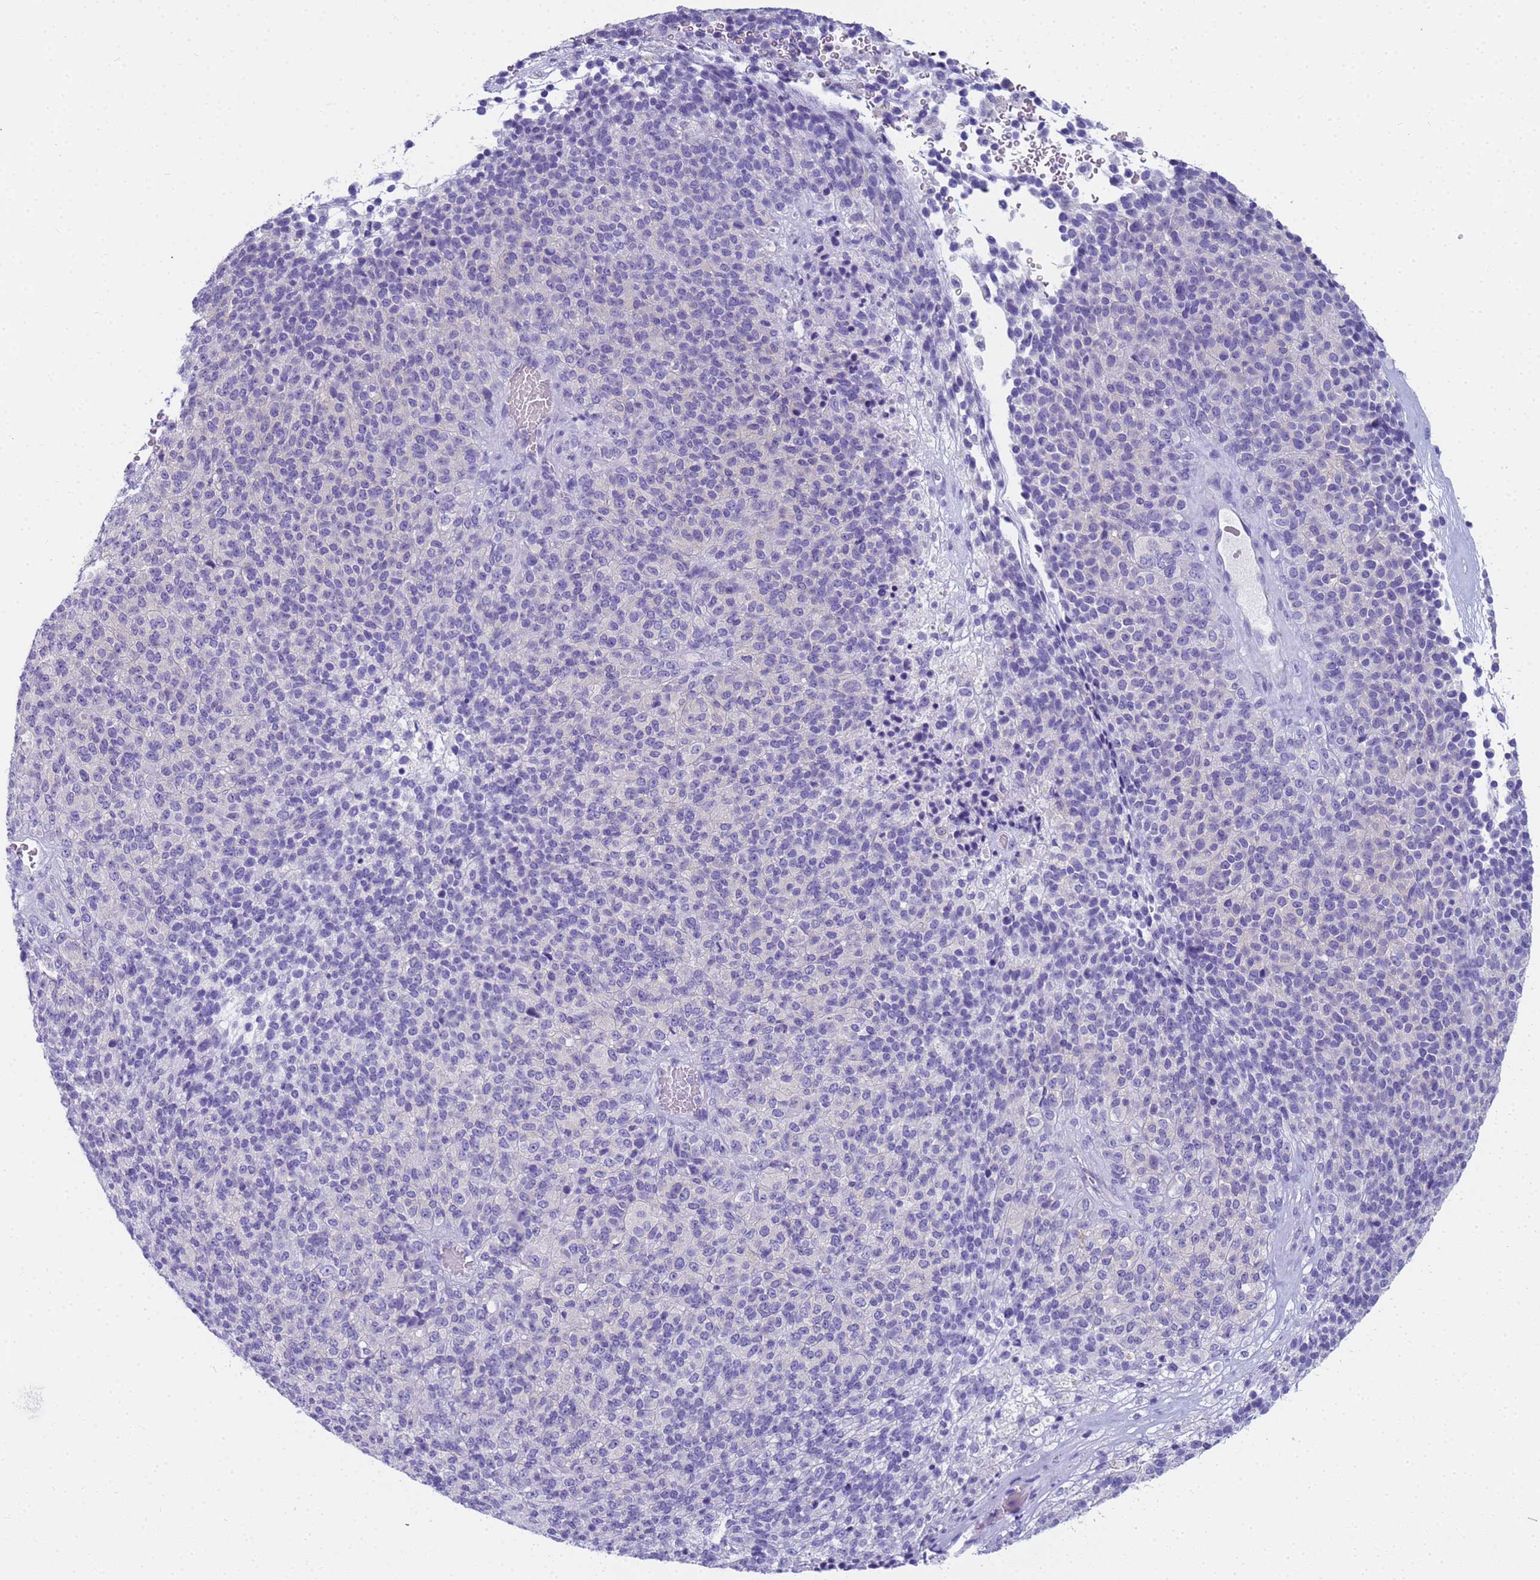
{"staining": {"intensity": "negative", "quantity": "none", "location": "none"}, "tissue": "melanoma", "cell_type": "Tumor cells", "image_type": "cancer", "snomed": [{"axis": "morphology", "description": "Malignant melanoma, Metastatic site"}, {"axis": "topography", "description": "Brain"}], "caption": "There is no significant positivity in tumor cells of melanoma. (Stains: DAB (3,3'-diaminobenzidine) immunohistochemistry with hematoxylin counter stain, Microscopy: brightfield microscopy at high magnification).", "gene": "RNASE2", "patient": {"sex": "female", "age": 56}}